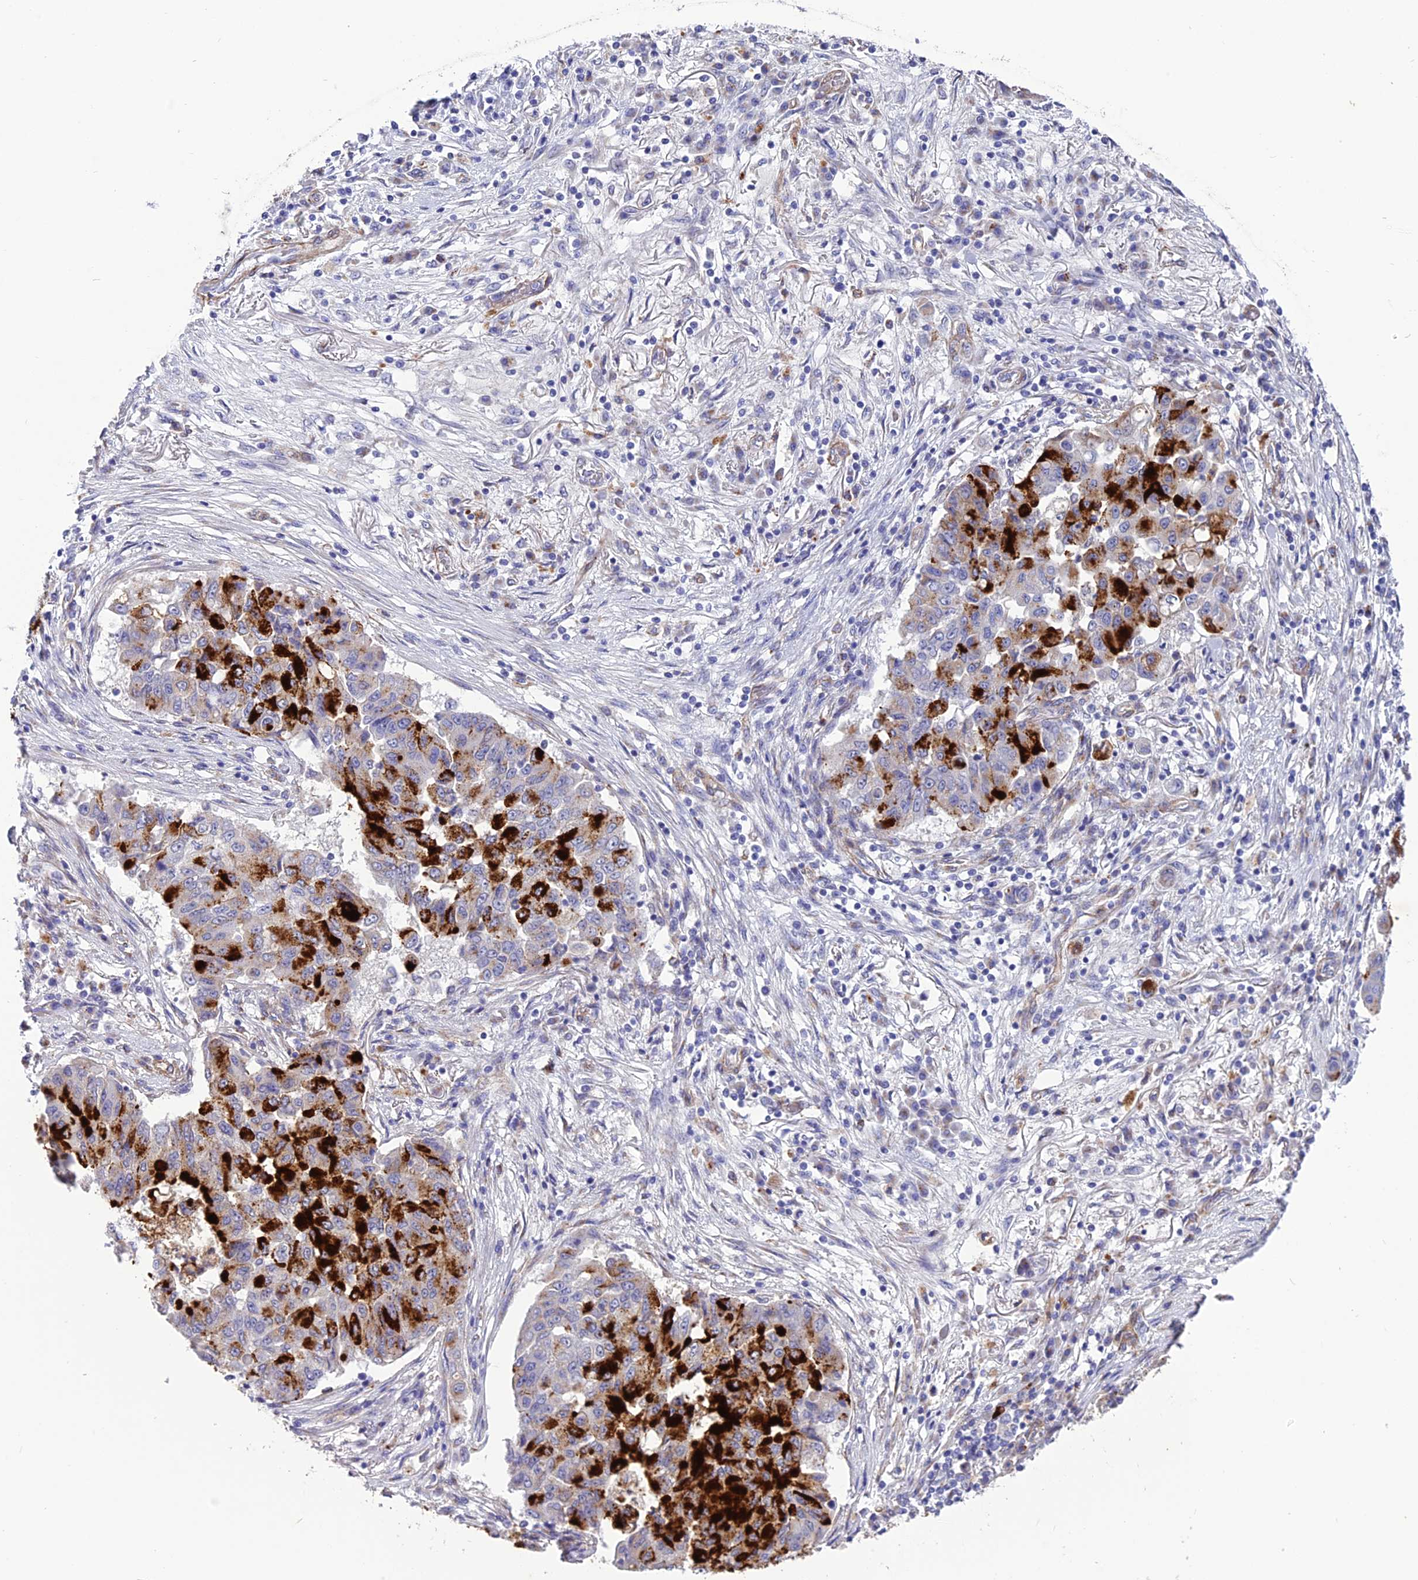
{"staining": {"intensity": "strong", "quantity": "25%-75%", "location": "cytoplasmic/membranous"}, "tissue": "lung cancer", "cell_type": "Tumor cells", "image_type": "cancer", "snomed": [{"axis": "morphology", "description": "Squamous cell carcinoma, NOS"}, {"axis": "topography", "description": "Lung"}], "caption": "The photomicrograph reveals immunohistochemical staining of squamous cell carcinoma (lung). There is strong cytoplasmic/membranous staining is appreciated in approximately 25%-75% of tumor cells. Nuclei are stained in blue.", "gene": "TNS1", "patient": {"sex": "male", "age": 74}}